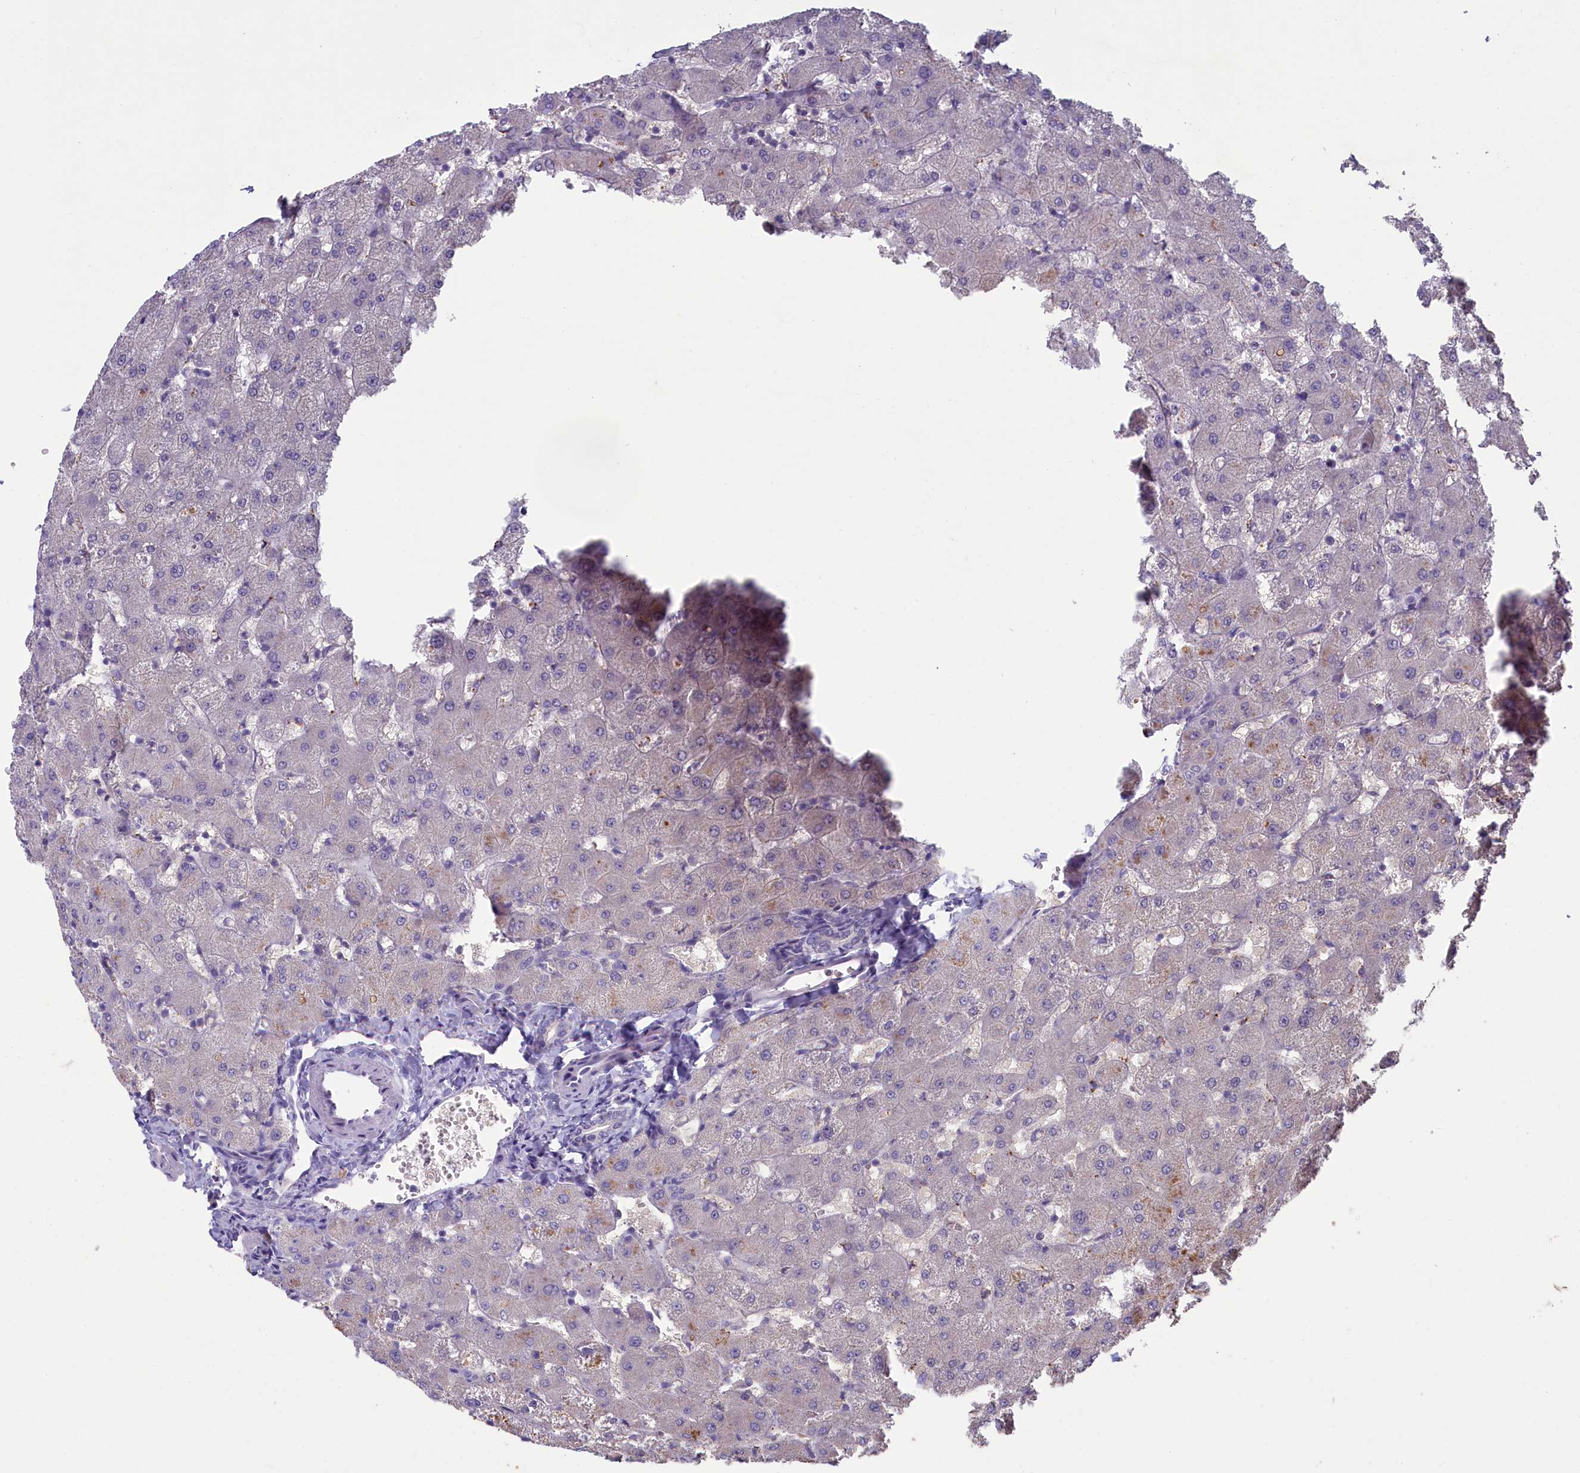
{"staining": {"intensity": "negative", "quantity": "none", "location": "none"}, "tissue": "liver", "cell_type": "Cholangiocytes", "image_type": "normal", "snomed": [{"axis": "morphology", "description": "Normal tissue, NOS"}, {"axis": "topography", "description": "Liver"}], "caption": "An IHC histopathology image of benign liver is shown. There is no staining in cholangiocytes of liver.", "gene": "ATF7IP2", "patient": {"sex": "female", "age": 63}}